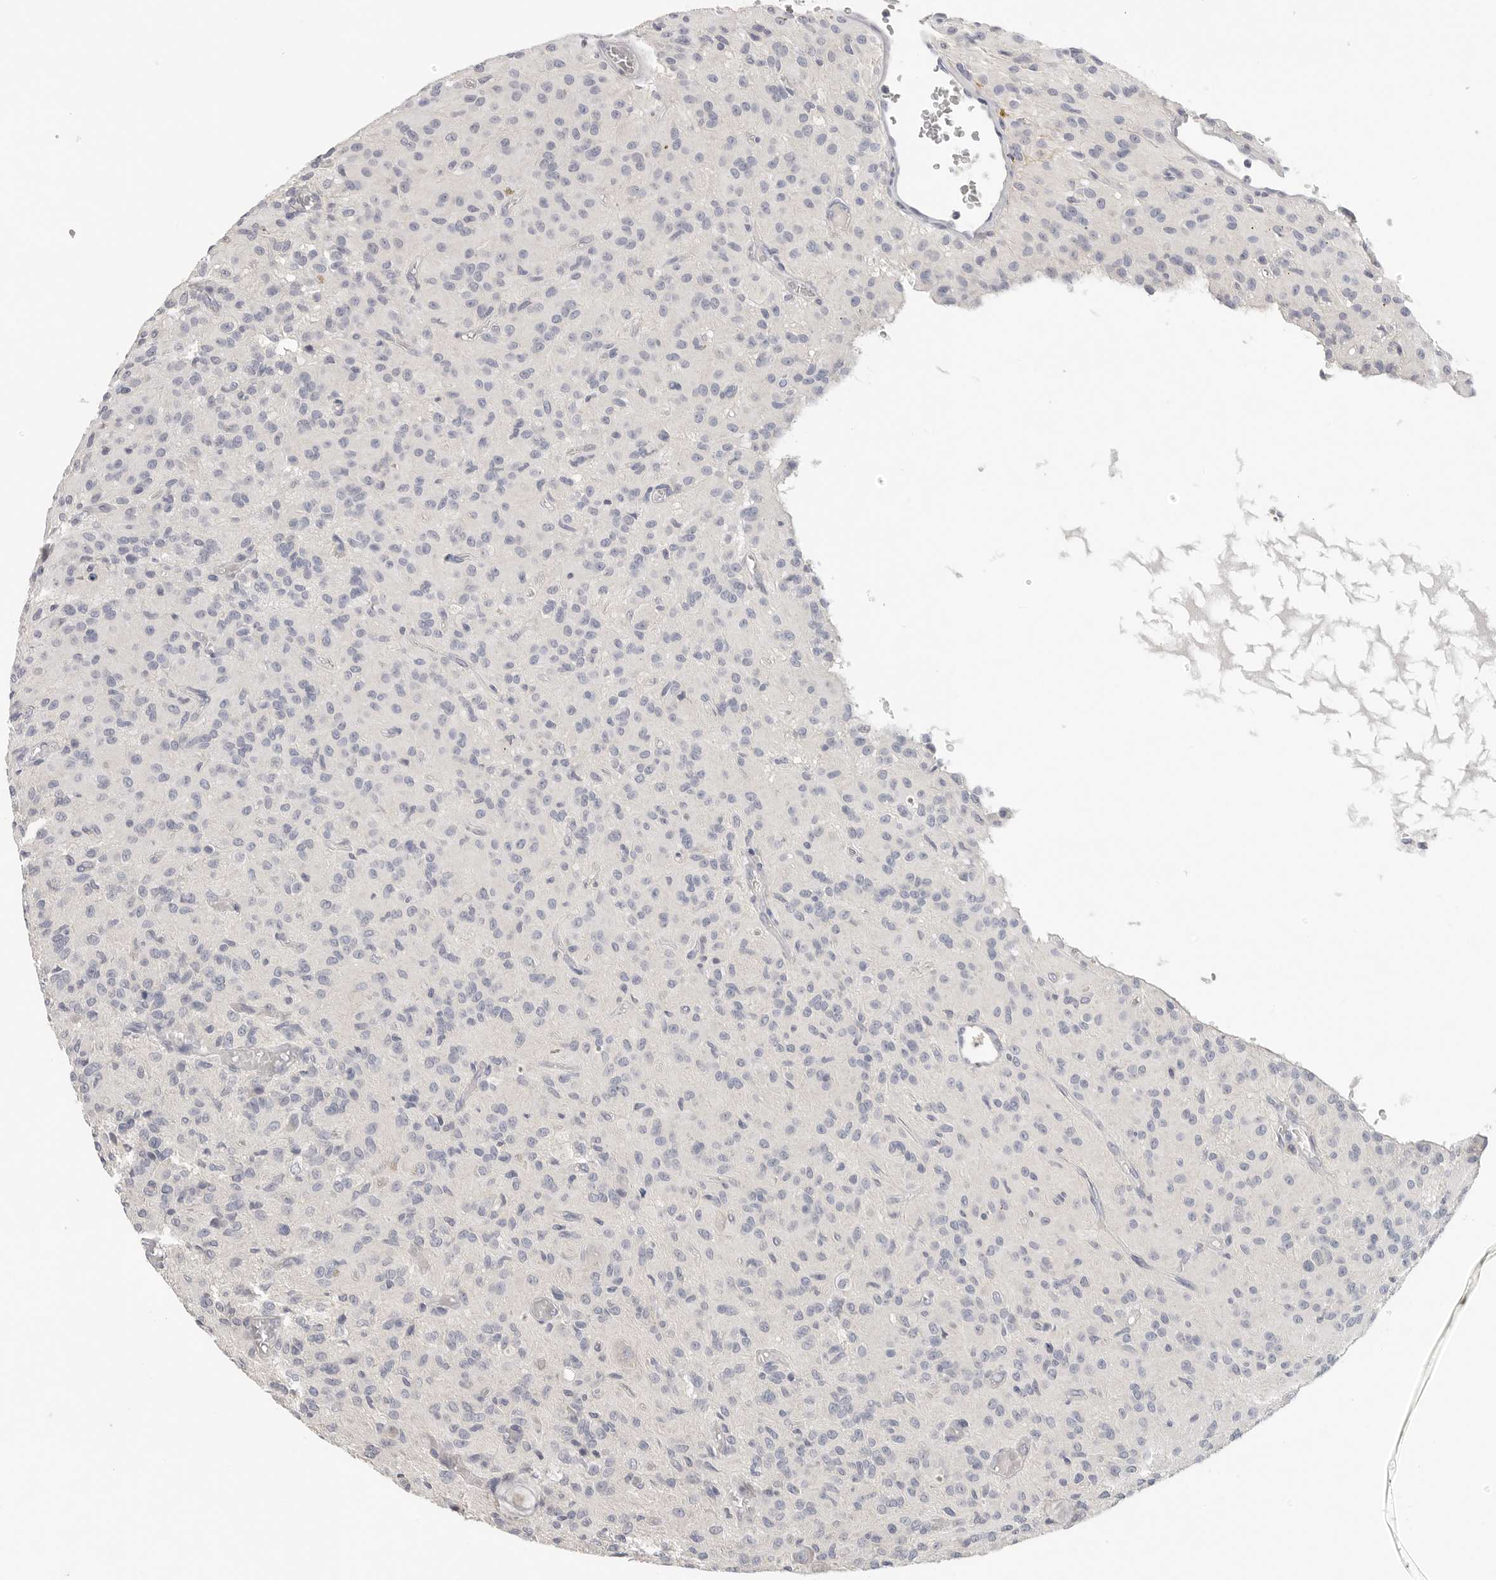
{"staining": {"intensity": "negative", "quantity": "none", "location": "none"}, "tissue": "glioma", "cell_type": "Tumor cells", "image_type": "cancer", "snomed": [{"axis": "morphology", "description": "Glioma, malignant, High grade"}, {"axis": "topography", "description": "Brain"}], "caption": "Protein analysis of glioma displays no significant expression in tumor cells.", "gene": "FBN2", "patient": {"sex": "female", "age": 59}}